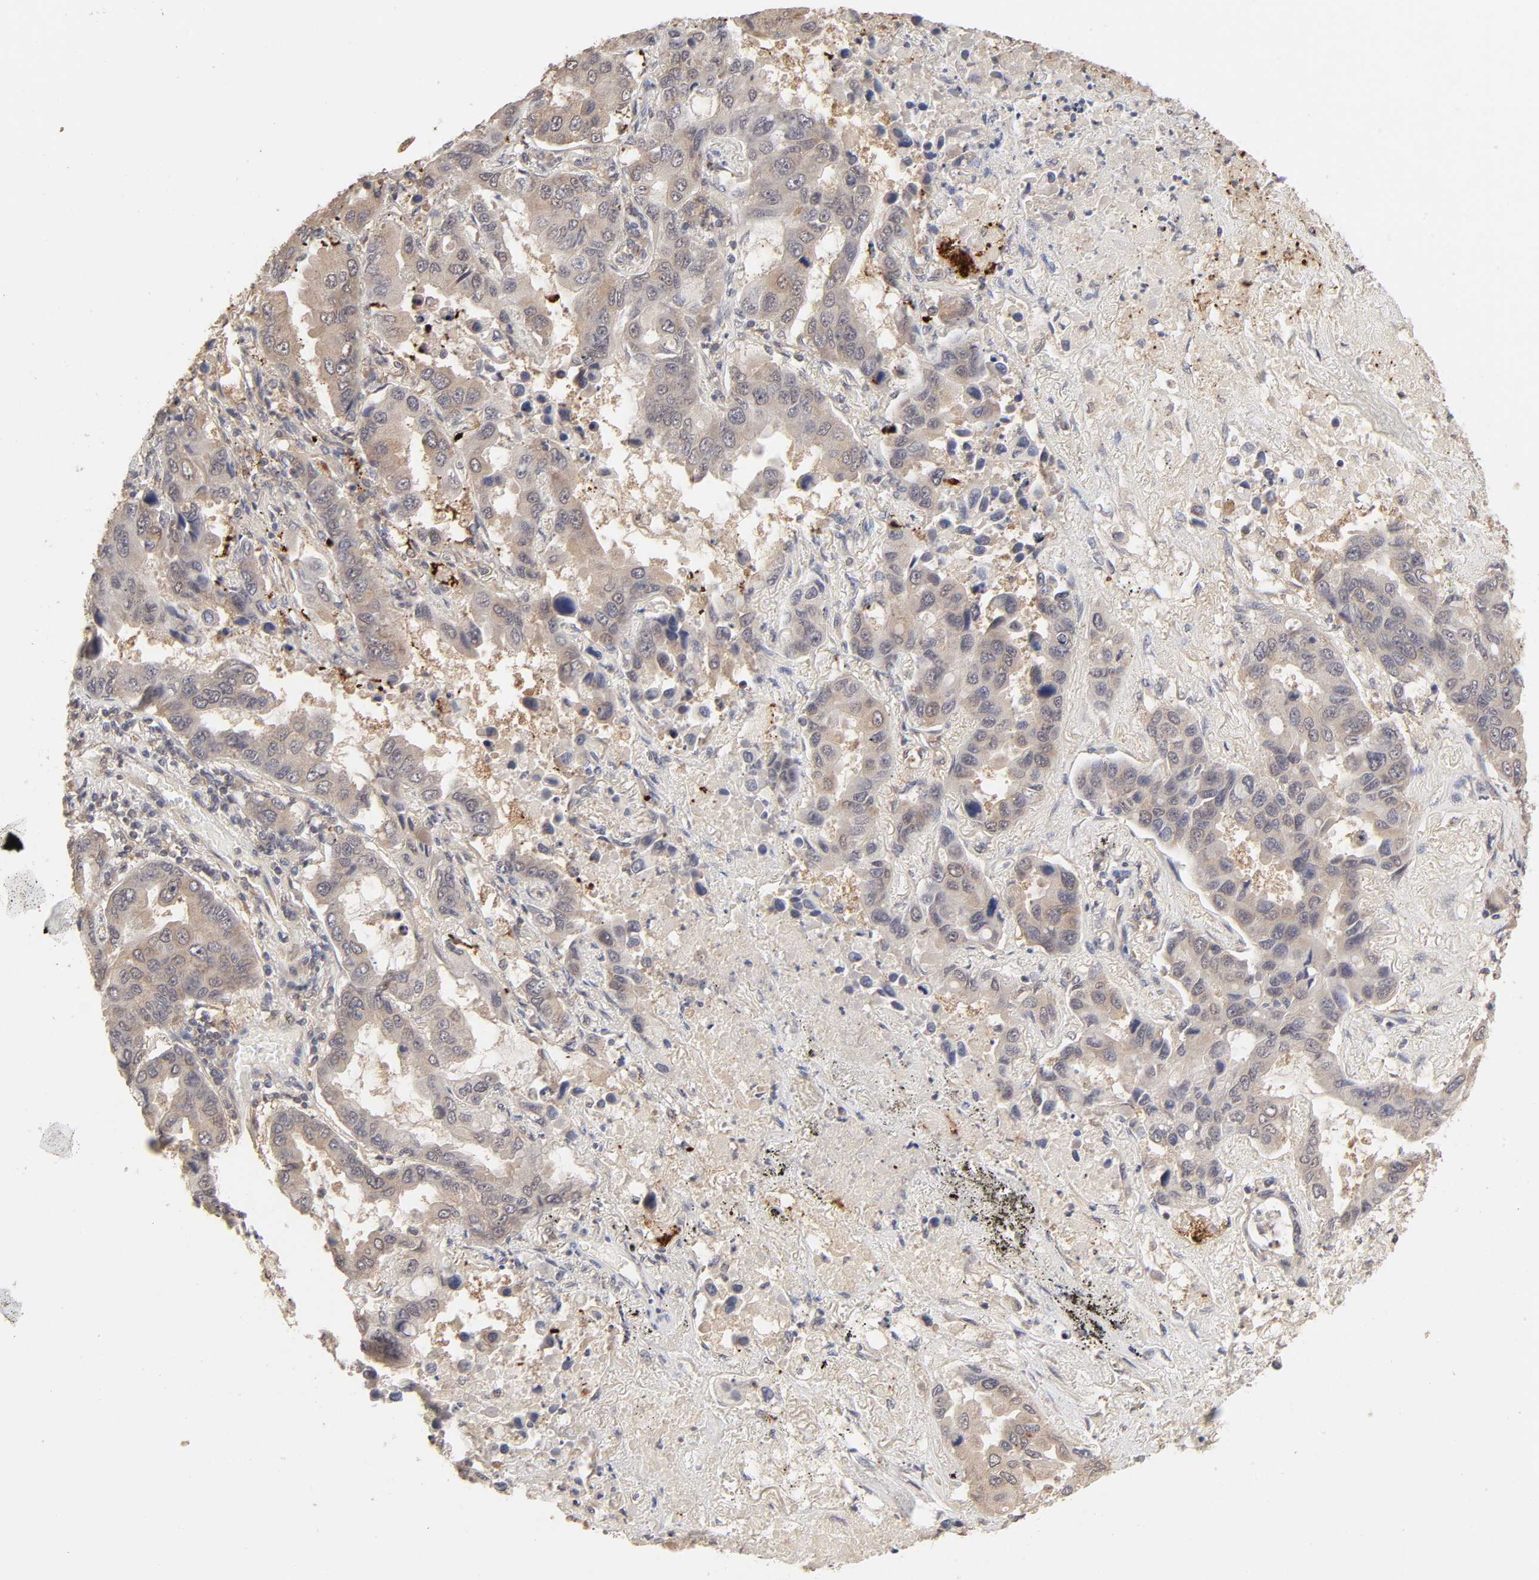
{"staining": {"intensity": "weak", "quantity": ">75%", "location": "cytoplasmic/membranous"}, "tissue": "lung cancer", "cell_type": "Tumor cells", "image_type": "cancer", "snomed": [{"axis": "morphology", "description": "Adenocarcinoma, NOS"}, {"axis": "topography", "description": "Lung"}], "caption": "A brown stain shows weak cytoplasmic/membranous expression of a protein in adenocarcinoma (lung) tumor cells.", "gene": "MAPK1", "patient": {"sex": "male", "age": 64}}